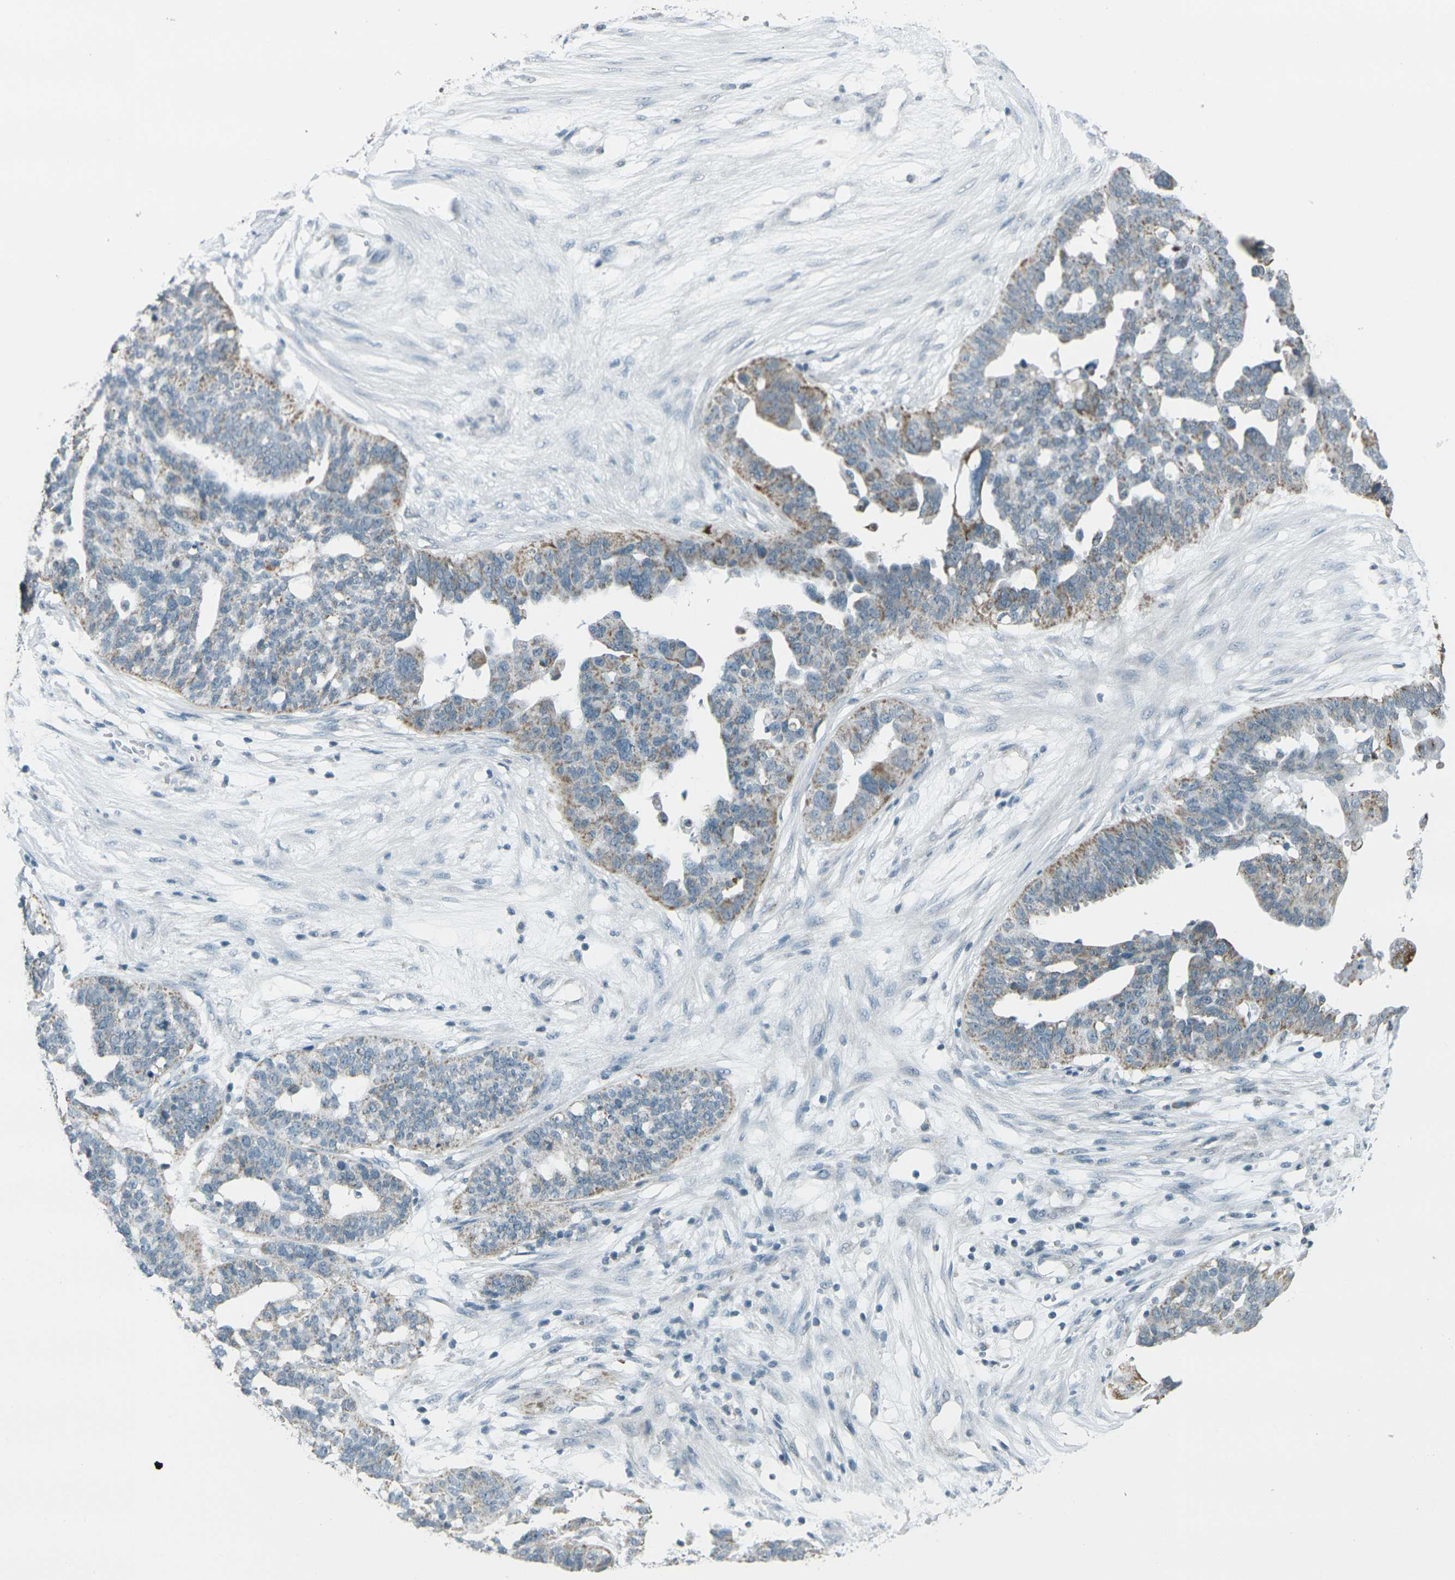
{"staining": {"intensity": "moderate", "quantity": "<25%", "location": "cytoplasmic/membranous"}, "tissue": "ovarian cancer", "cell_type": "Tumor cells", "image_type": "cancer", "snomed": [{"axis": "morphology", "description": "Cystadenocarcinoma, serous, NOS"}, {"axis": "topography", "description": "Ovary"}], "caption": "This micrograph displays IHC staining of ovarian serous cystadenocarcinoma, with low moderate cytoplasmic/membranous expression in approximately <25% of tumor cells.", "gene": "H2BC1", "patient": {"sex": "female", "age": 59}}